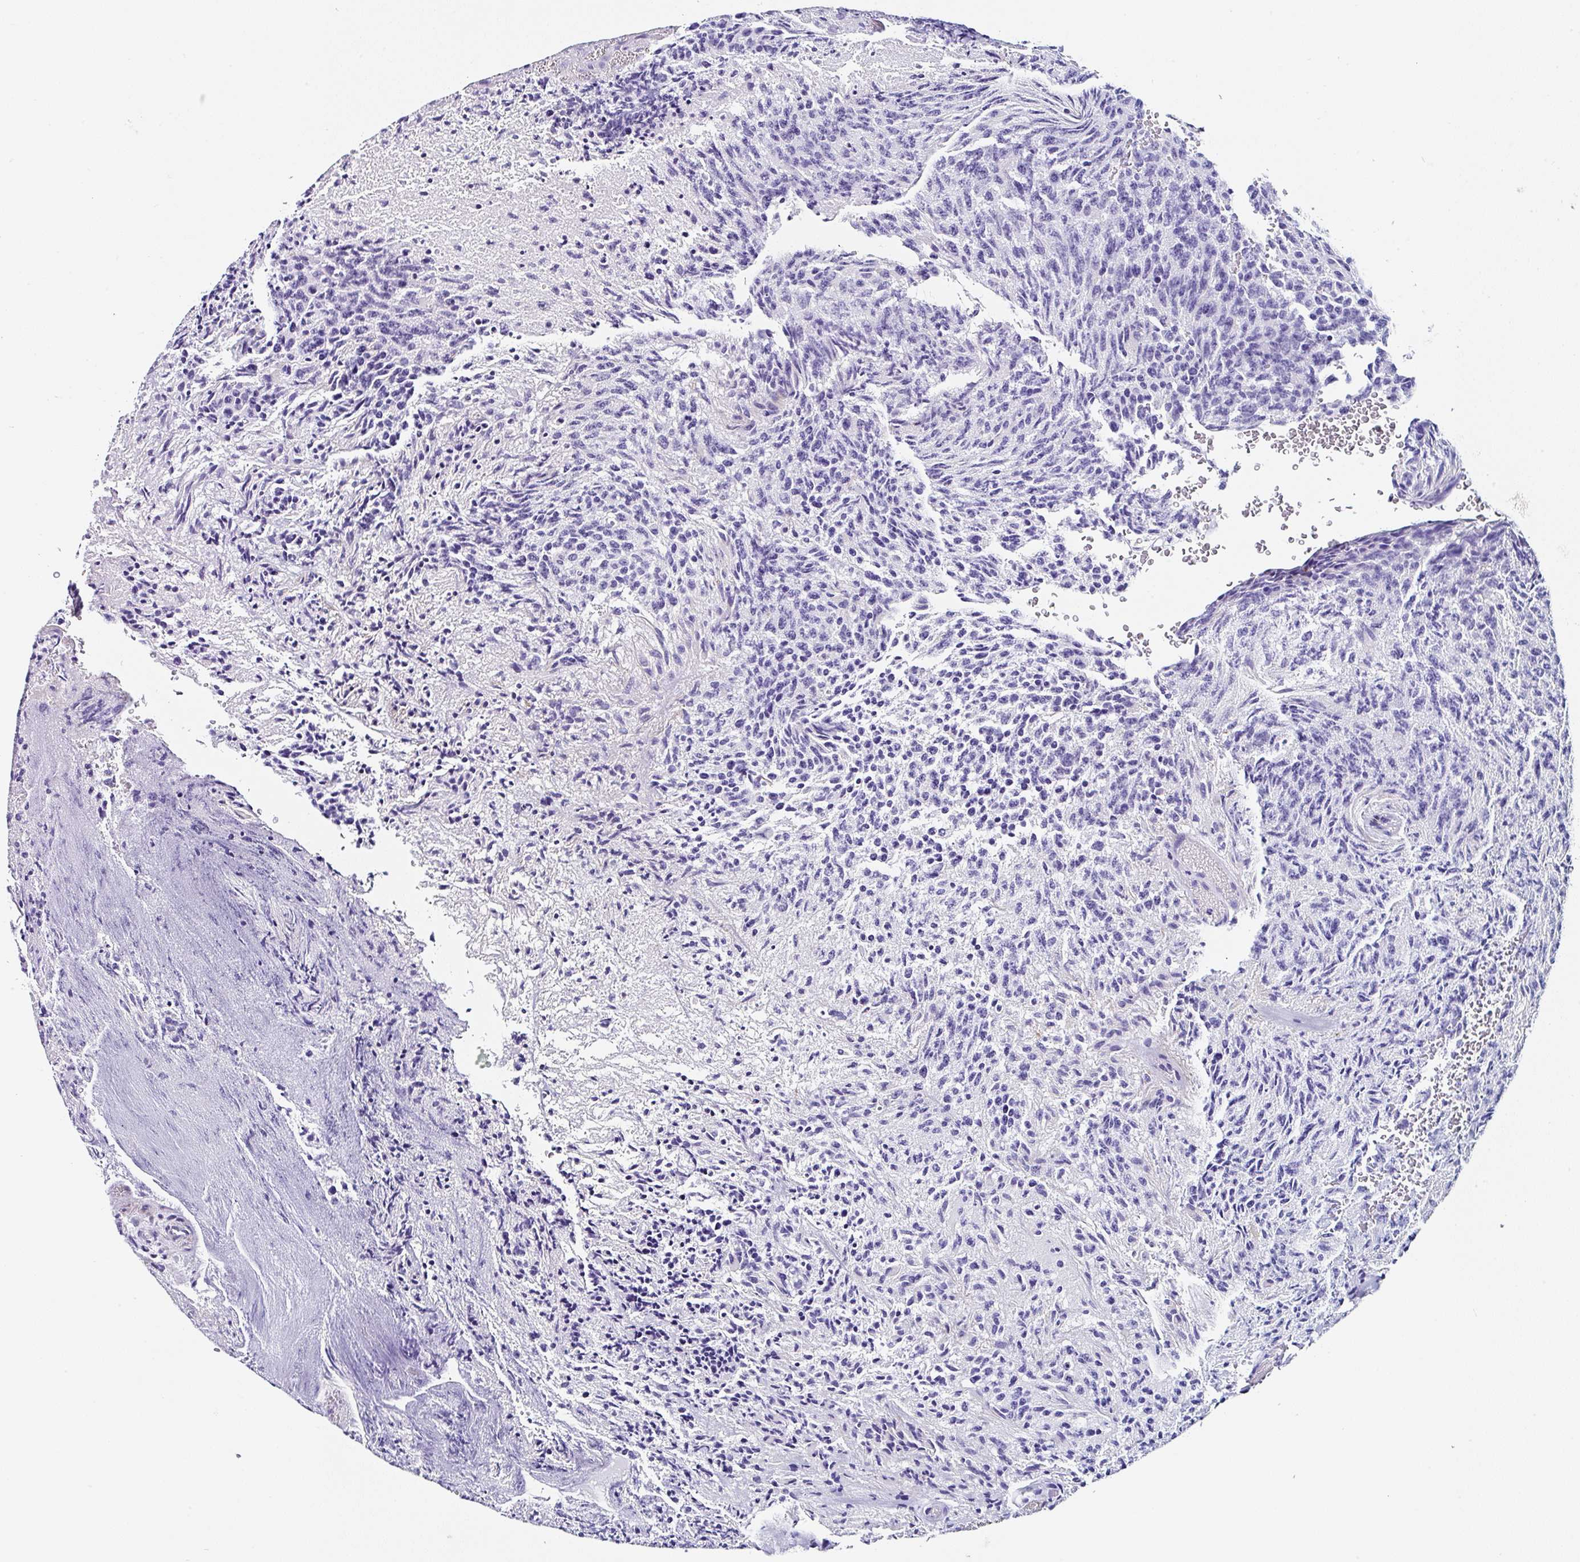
{"staining": {"intensity": "negative", "quantity": "none", "location": "none"}, "tissue": "glioma", "cell_type": "Tumor cells", "image_type": "cancer", "snomed": [{"axis": "morphology", "description": "Glioma, malignant, High grade"}, {"axis": "topography", "description": "Brain"}], "caption": "IHC image of neoplastic tissue: malignant glioma (high-grade) stained with DAB demonstrates no significant protein positivity in tumor cells. (DAB (3,3'-diaminobenzidine) immunohistochemistry (IHC), high magnification).", "gene": "TMPRSS11E", "patient": {"sex": "male", "age": 36}}